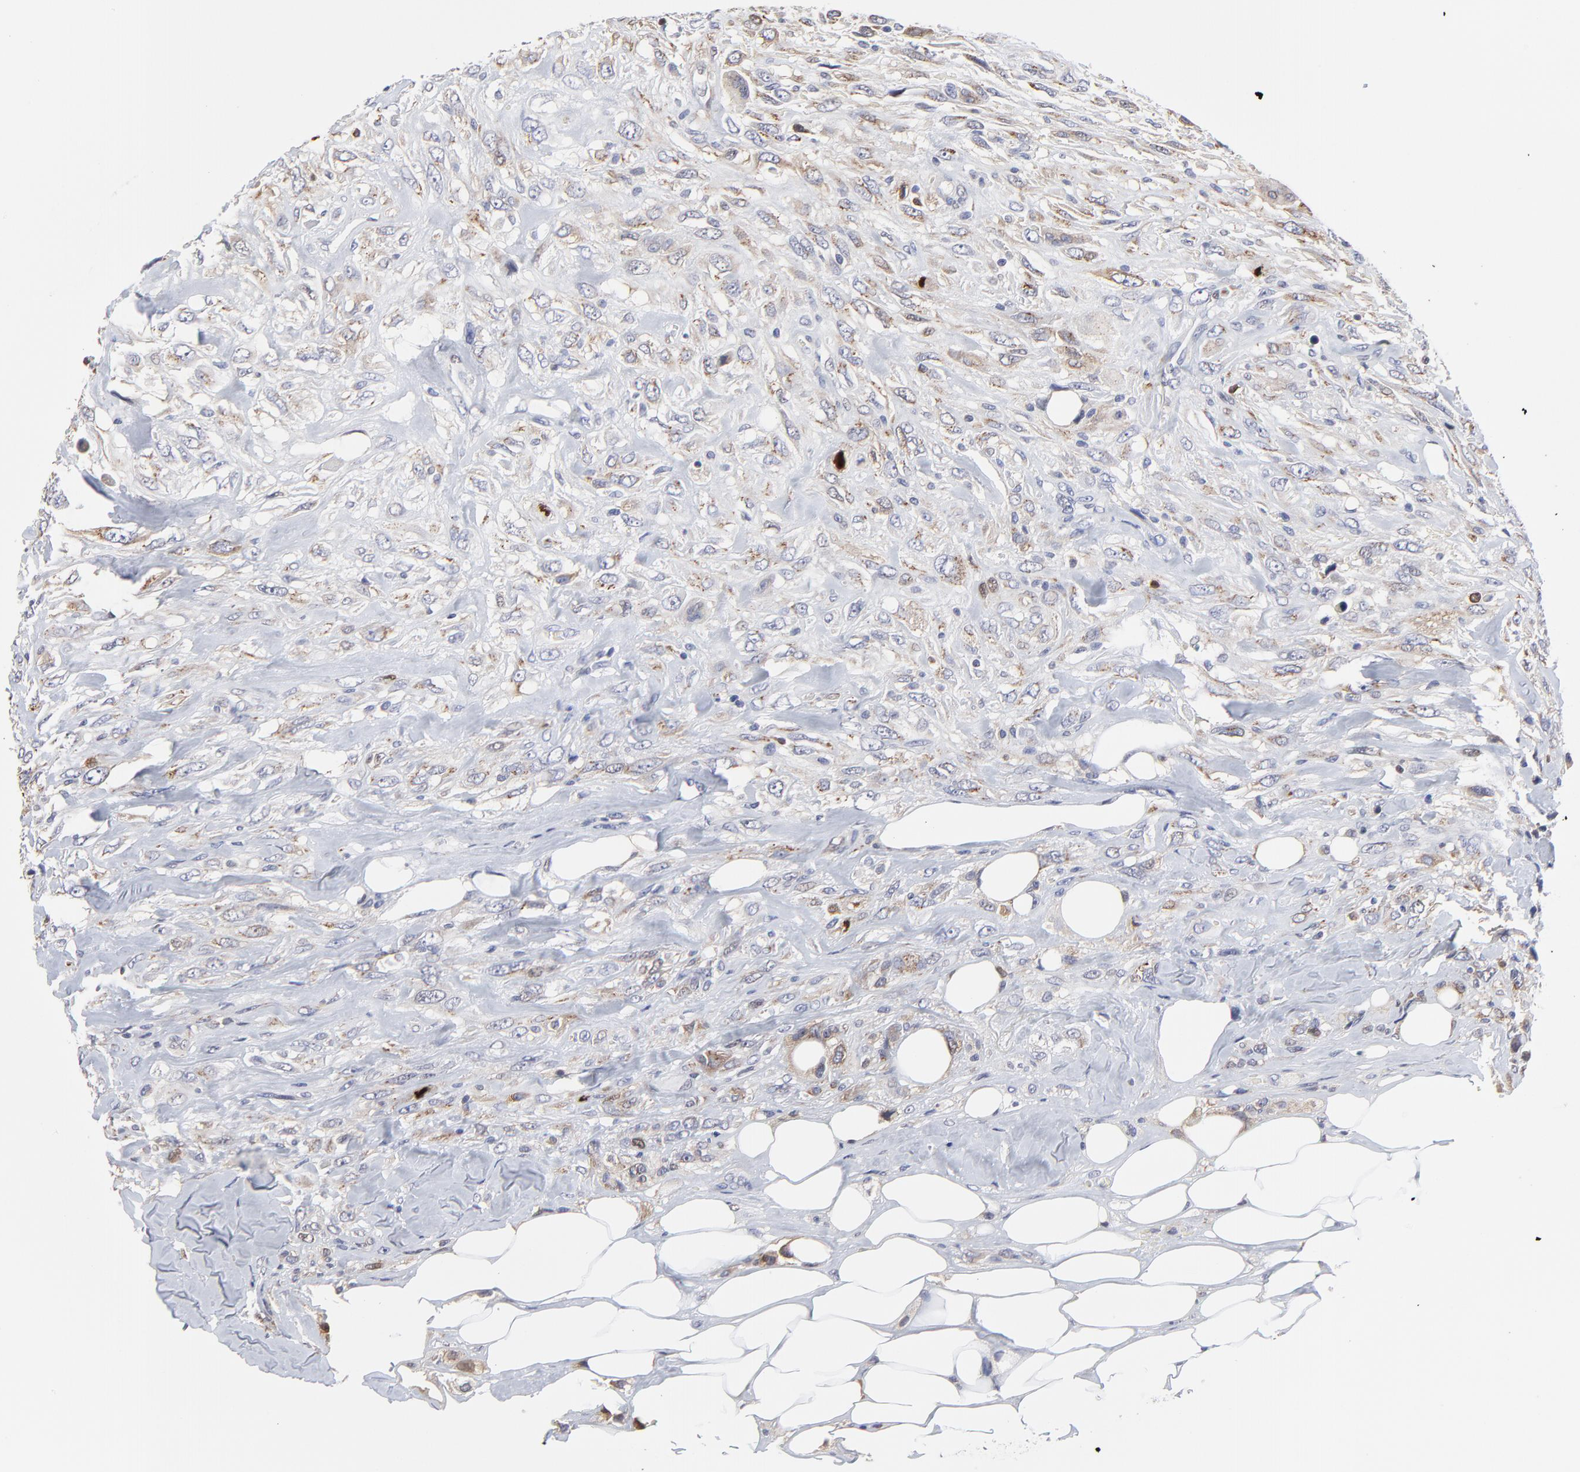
{"staining": {"intensity": "weak", "quantity": "<25%", "location": "cytoplasmic/membranous"}, "tissue": "breast cancer", "cell_type": "Tumor cells", "image_type": "cancer", "snomed": [{"axis": "morphology", "description": "Neoplasm, malignant, NOS"}, {"axis": "topography", "description": "Breast"}], "caption": "This micrograph is of breast malignant neoplasm stained with IHC to label a protein in brown with the nuclei are counter-stained blue. There is no staining in tumor cells.", "gene": "NCAPH", "patient": {"sex": "female", "age": 50}}